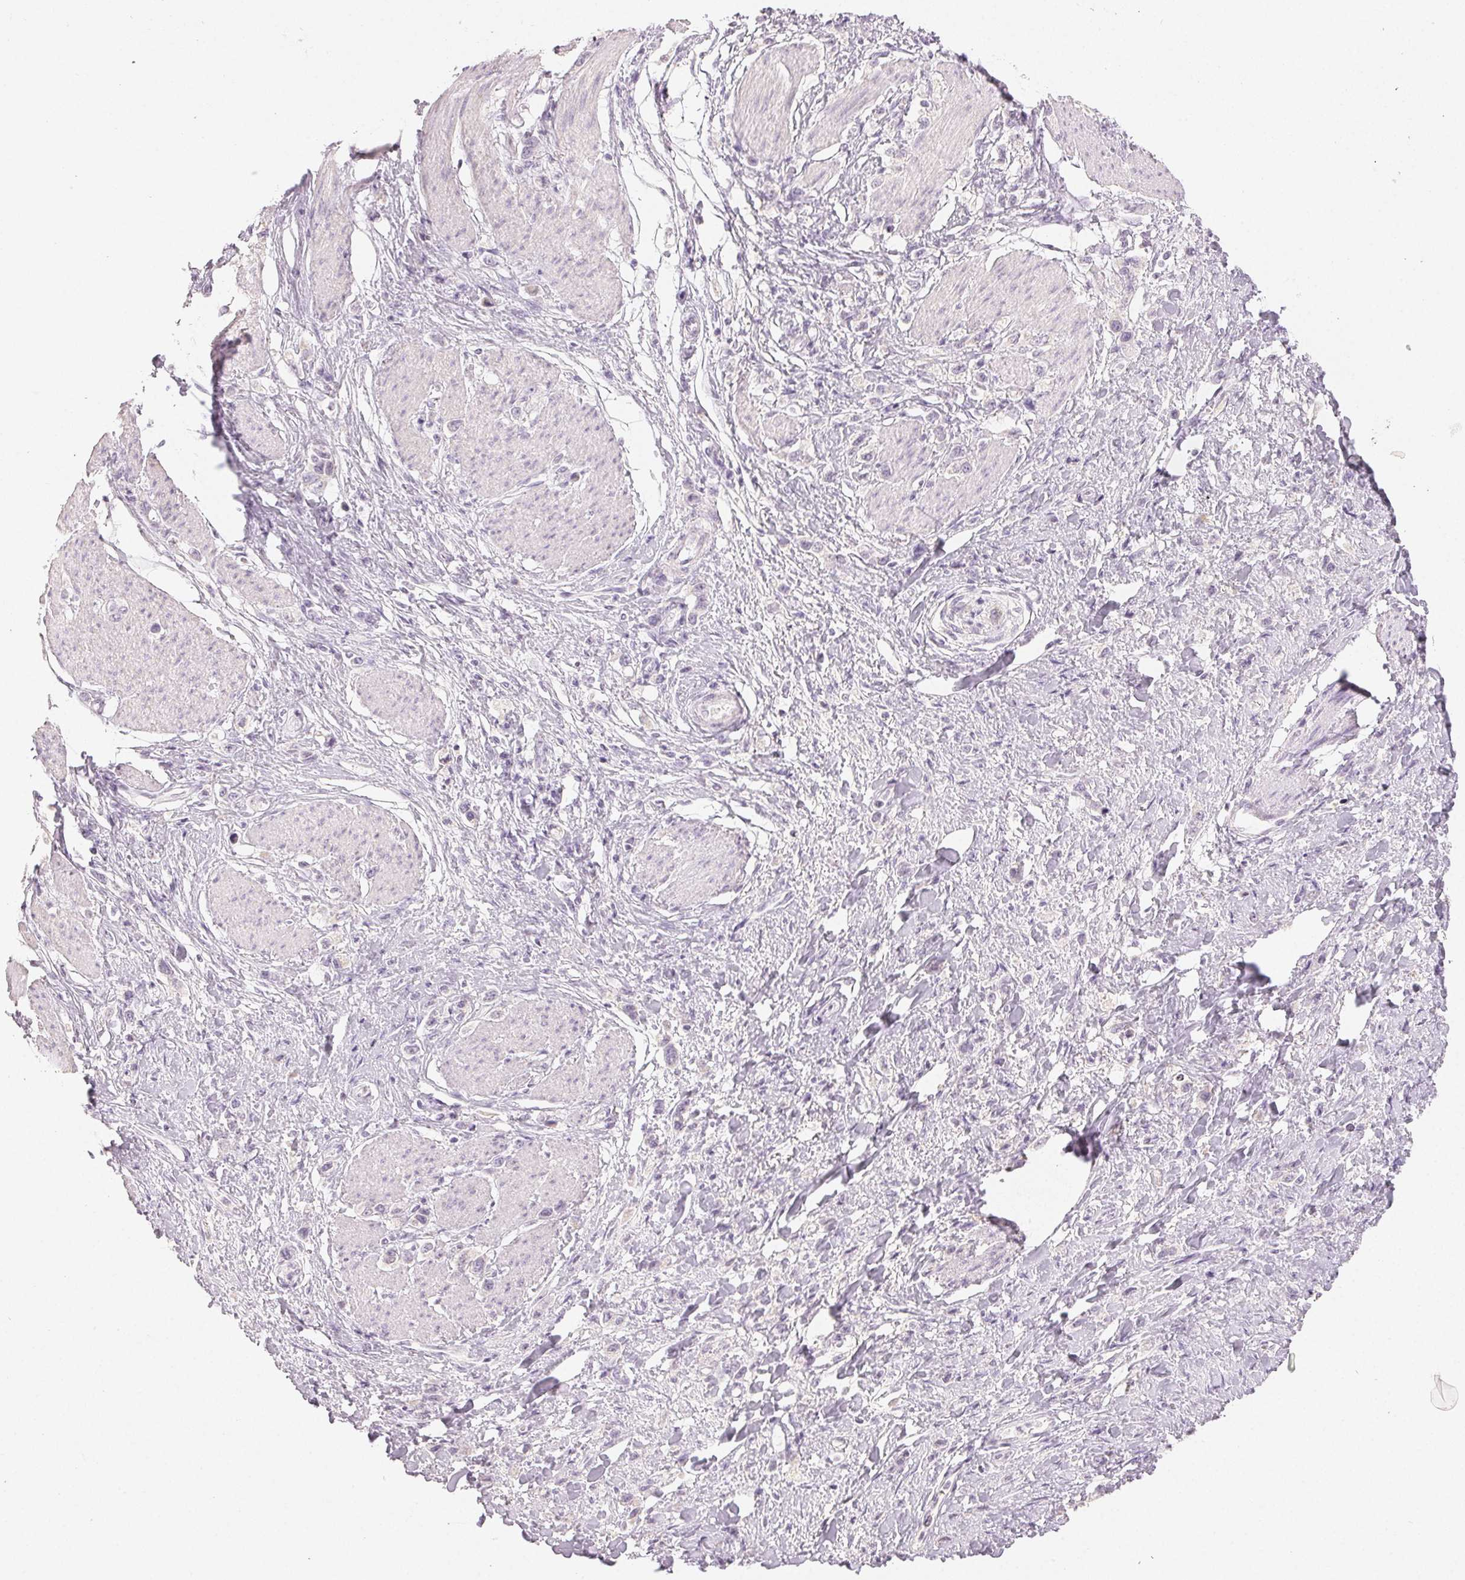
{"staining": {"intensity": "negative", "quantity": "none", "location": "none"}, "tissue": "stomach cancer", "cell_type": "Tumor cells", "image_type": "cancer", "snomed": [{"axis": "morphology", "description": "Adenocarcinoma, NOS"}, {"axis": "topography", "description": "Stomach"}], "caption": "The IHC image has no significant staining in tumor cells of stomach adenocarcinoma tissue.", "gene": "LVRN", "patient": {"sex": "female", "age": 65}}